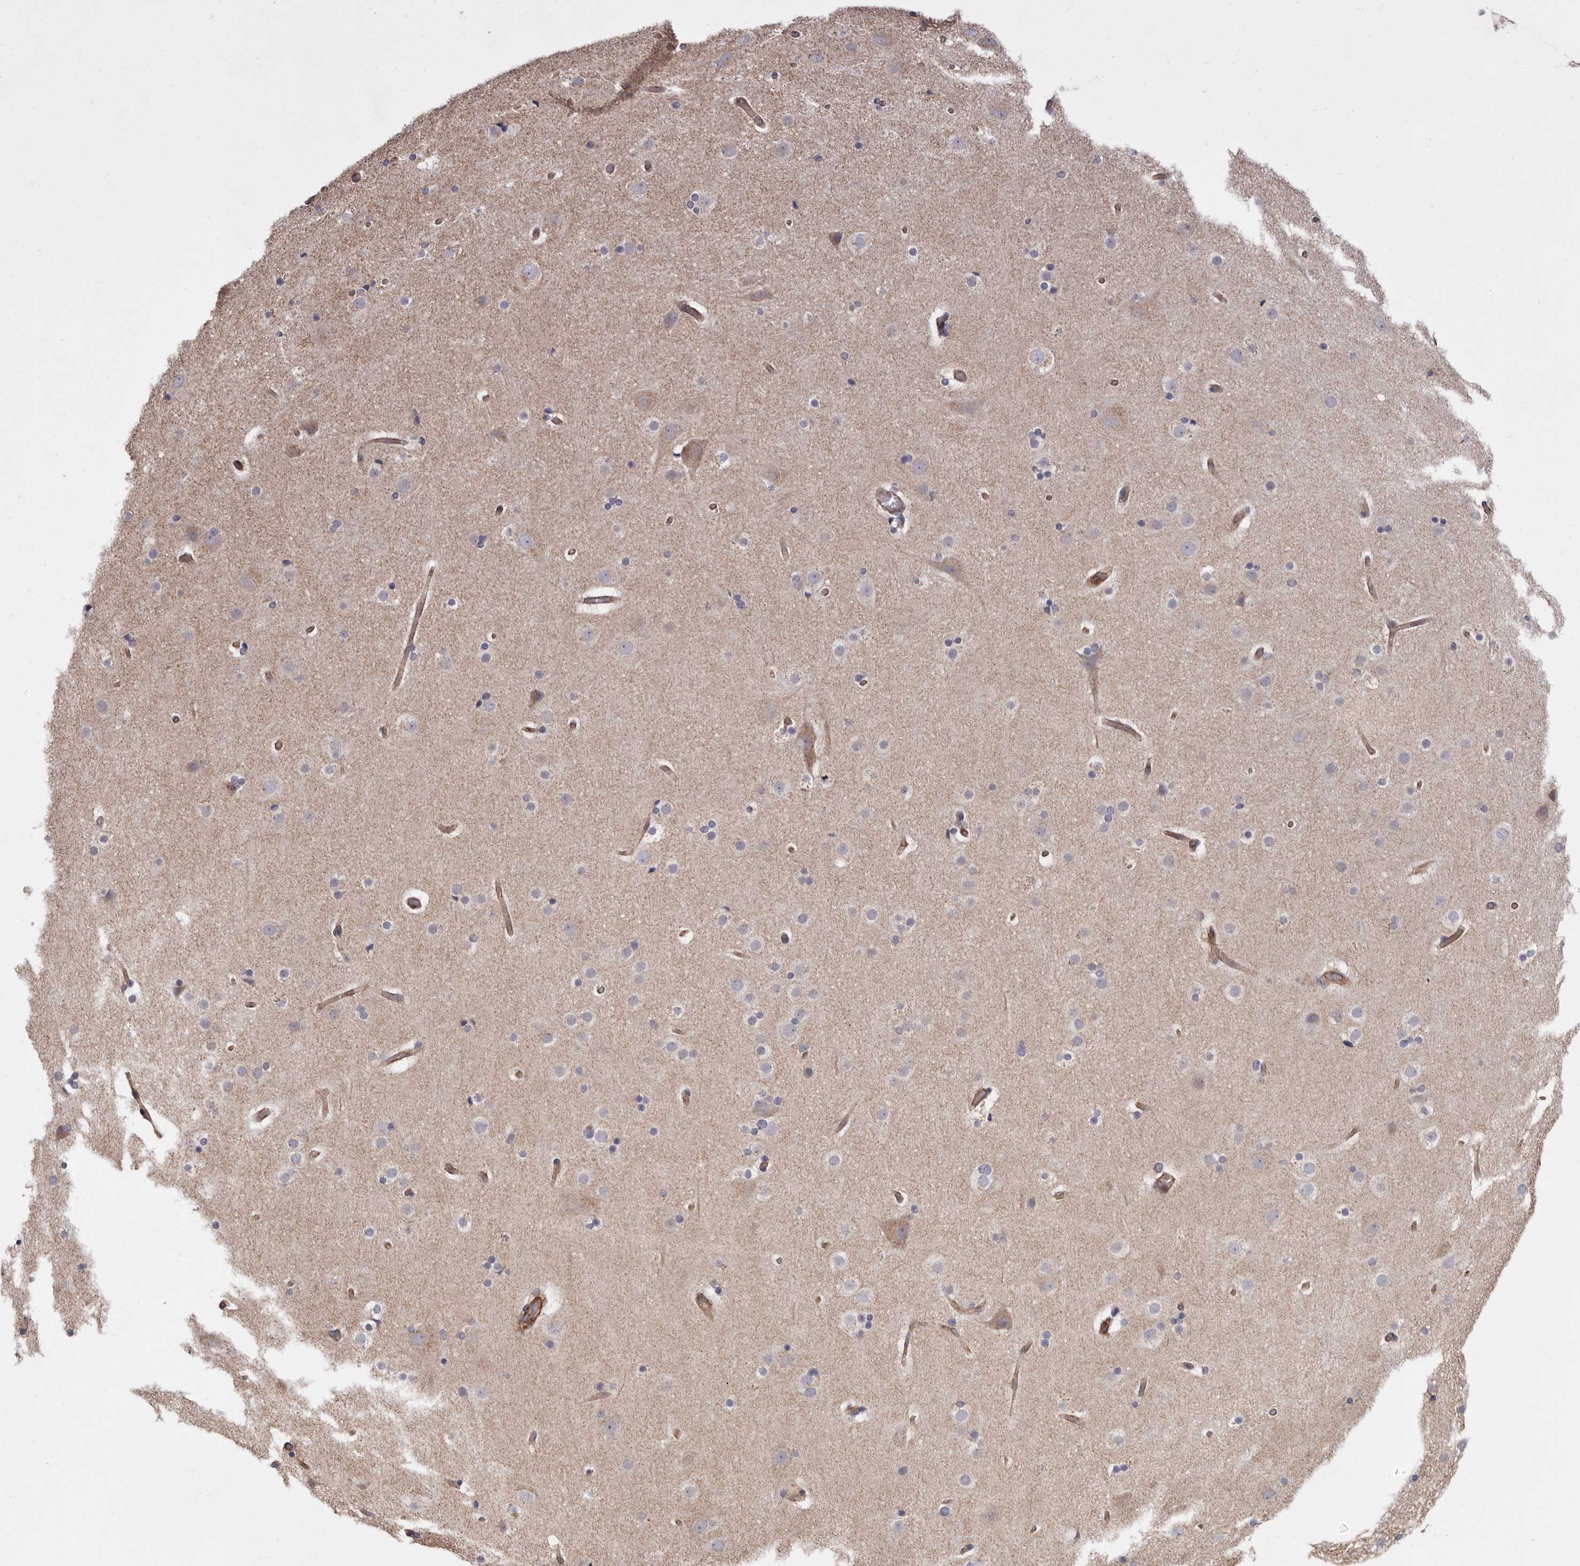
{"staining": {"intensity": "strong", "quantity": "25%-75%", "location": "cytoplasmic/membranous"}, "tissue": "cerebral cortex", "cell_type": "Endothelial cells", "image_type": "normal", "snomed": [{"axis": "morphology", "description": "Normal tissue, NOS"}, {"axis": "topography", "description": "Cerebral cortex"}], "caption": "A high-resolution histopathology image shows immunohistochemistry staining of benign cerebral cortex, which shows strong cytoplasmic/membranous staining in approximately 25%-75% of endothelial cells. The protein of interest is shown in brown color, while the nuclei are stained blue.", "gene": "TMC7", "patient": {"sex": "male", "age": 57}}